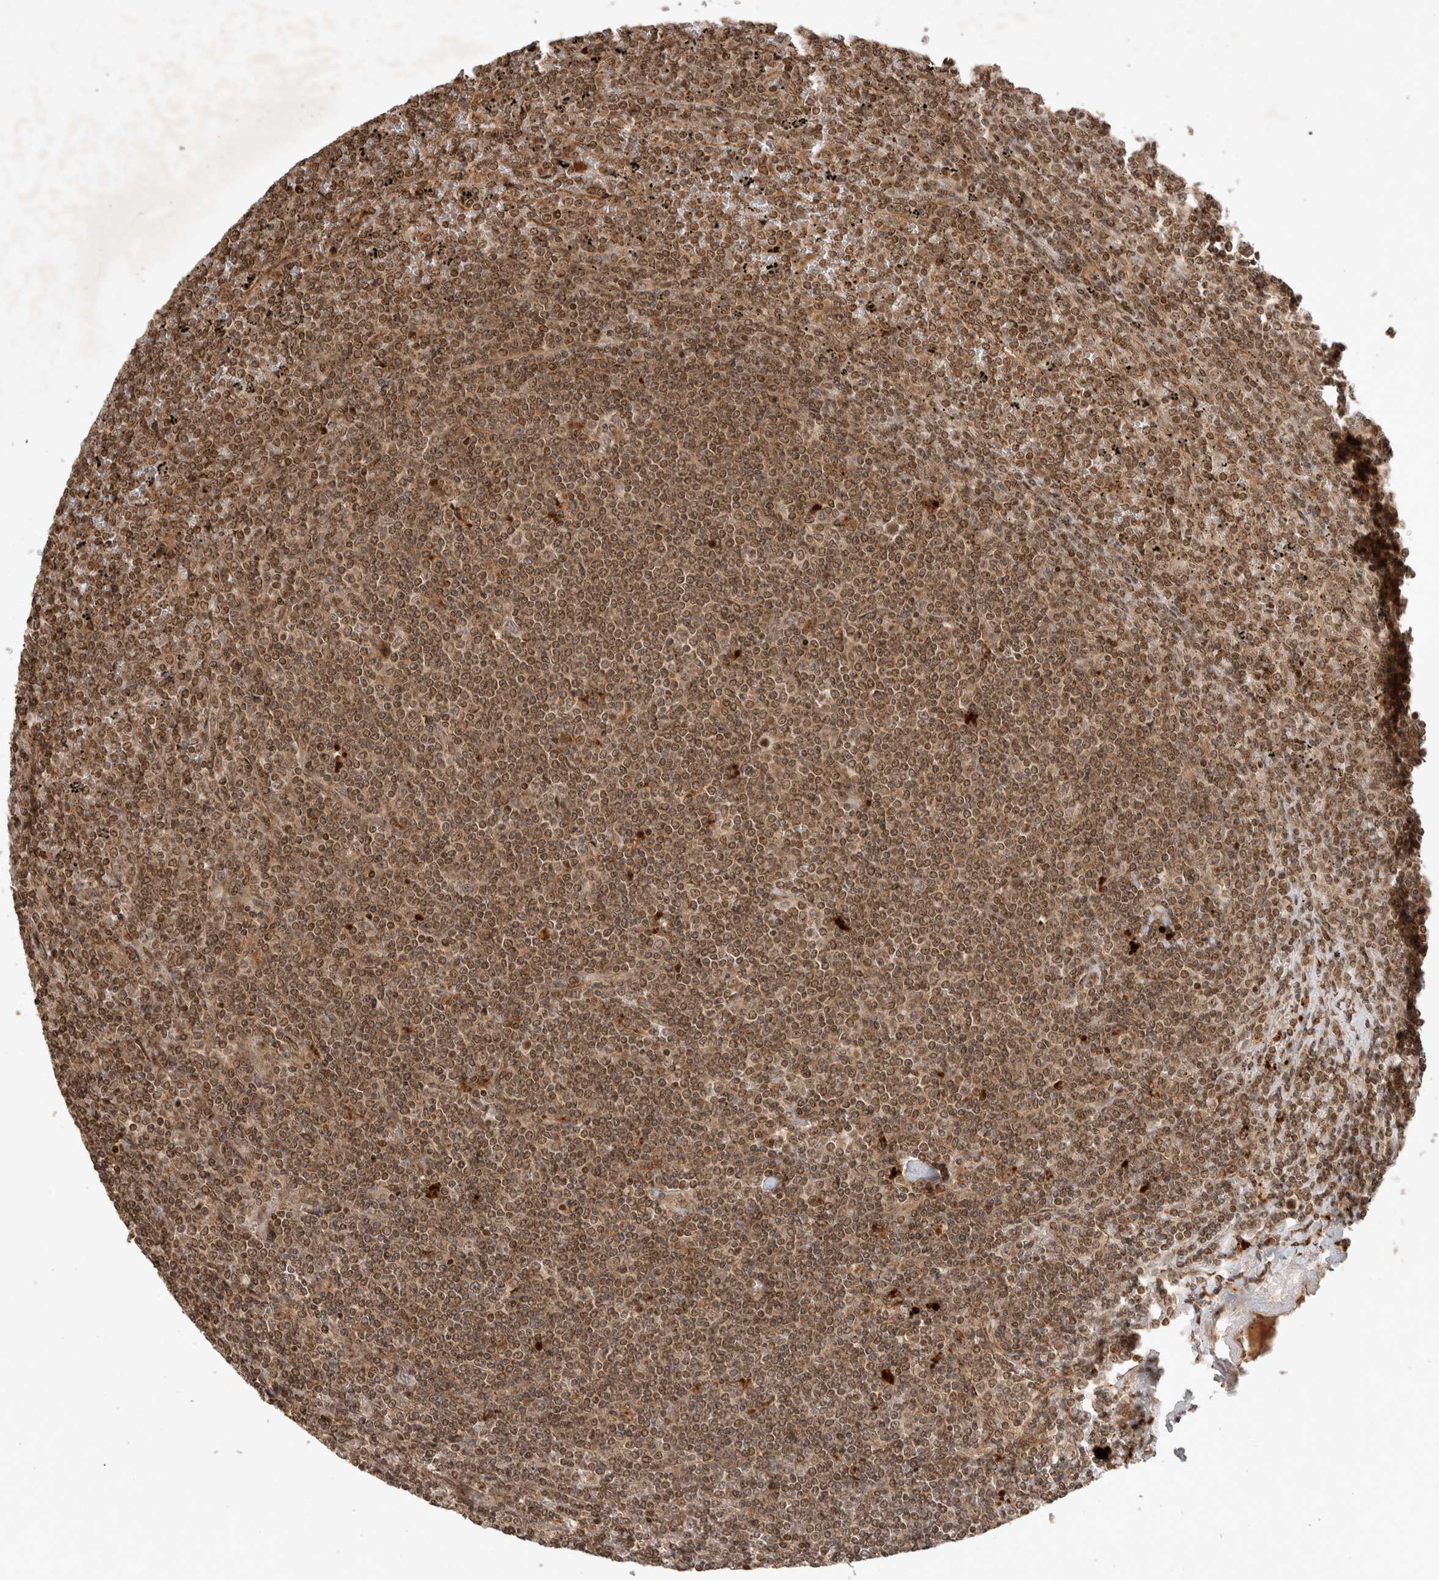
{"staining": {"intensity": "weak", "quantity": ">75%", "location": "cytoplasmic/membranous,nuclear"}, "tissue": "lymphoma", "cell_type": "Tumor cells", "image_type": "cancer", "snomed": [{"axis": "morphology", "description": "Malignant lymphoma, non-Hodgkin's type, Low grade"}, {"axis": "topography", "description": "Spleen"}], "caption": "IHC histopathology image of neoplastic tissue: low-grade malignant lymphoma, non-Hodgkin's type stained using immunohistochemistry (IHC) shows low levels of weak protein expression localized specifically in the cytoplasmic/membranous and nuclear of tumor cells, appearing as a cytoplasmic/membranous and nuclear brown color.", "gene": "FAM221A", "patient": {"sex": "female", "age": 19}}